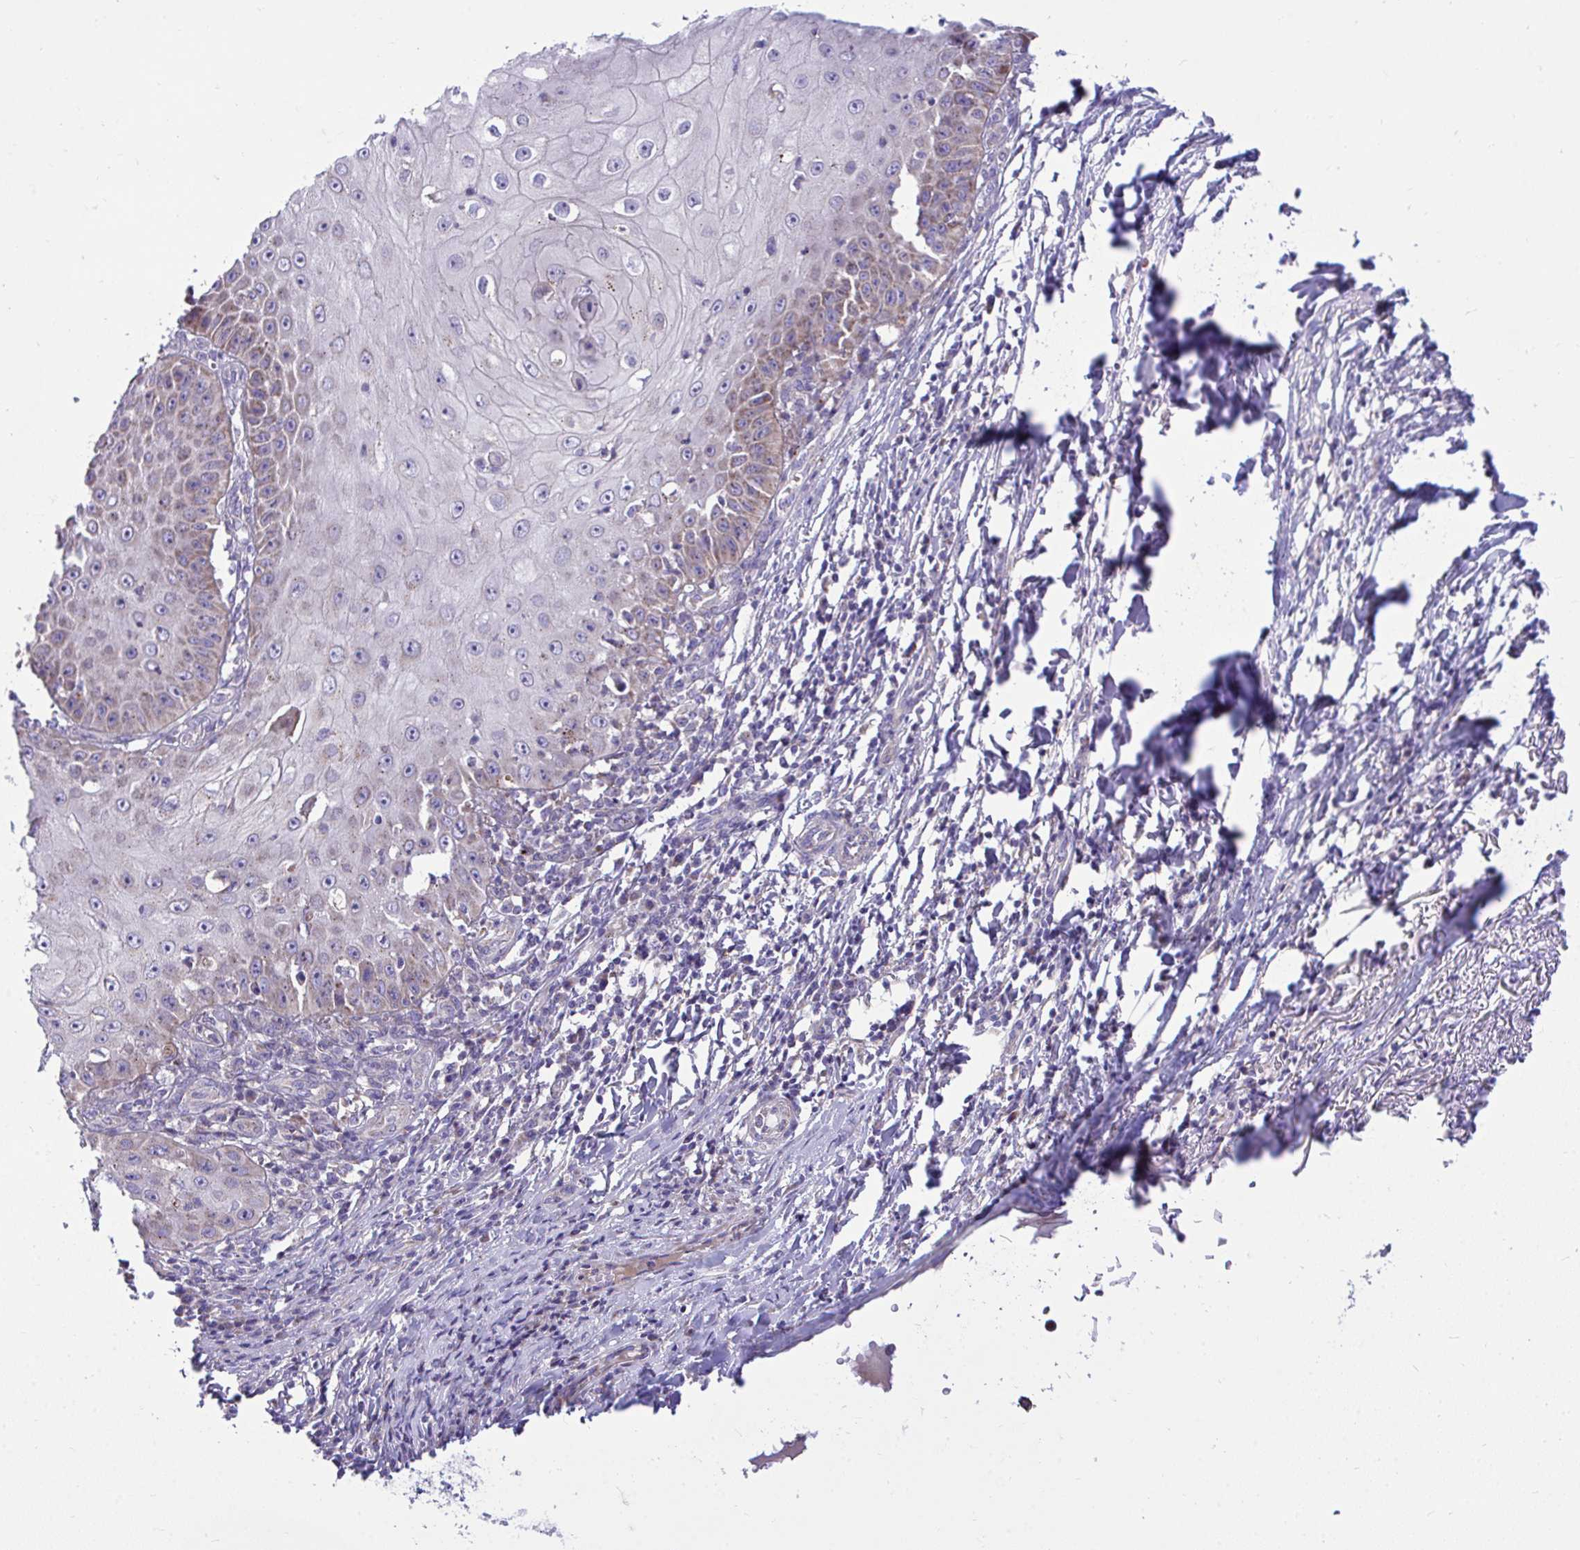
{"staining": {"intensity": "weak", "quantity": "<25%", "location": "cytoplasmic/membranous"}, "tissue": "skin cancer", "cell_type": "Tumor cells", "image_type": "cancer", "snomed": [{"axis": "morphology", "description": "Squamous cell carcinoma, NOS"}, {"axis": "topography", "description": "Skin"}], "caption": "Micrograph shows no protein positivity in tumor cells of skin cancer (squamous cell carcinoma) tissue.", "gene": "MRPS16", "patient": {"sex": "male", "age": 70}}